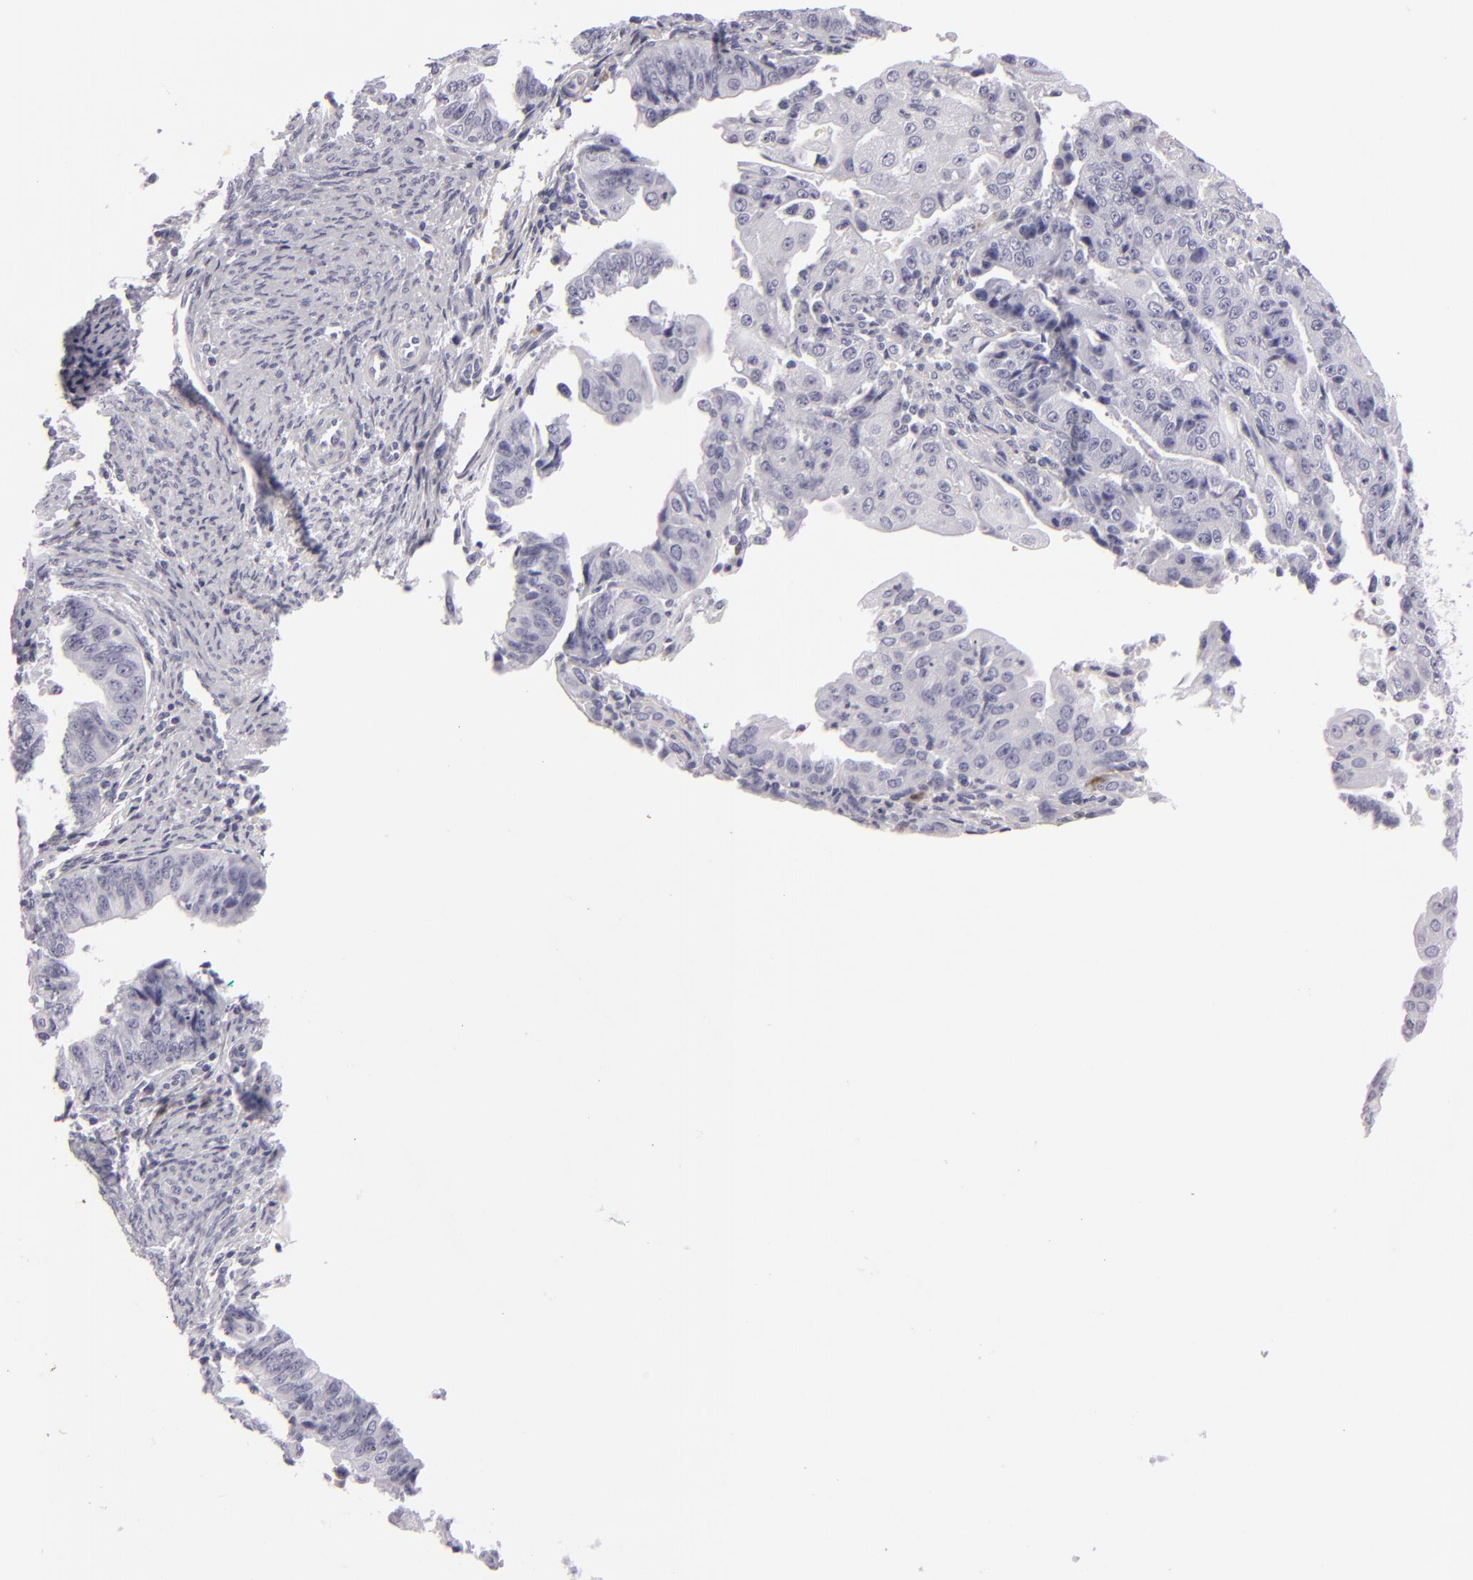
{"staining": {"intensity": "negative", "quantity": "none", "location": "none"}, "tissue": "endometrial cancer", "cell_type": "Tumor cells", "image_type": "cancer", "snomed": [{"axis": "morphology", "description": "Adenocarcinoma, NOS"}, {"axis": "topography", "description": "Endometrium"}], "caption": "There is no significant staining in tumor cells of endometrial cancer.", "gene": "F13A1", "patient": {"sex": "female", "age": 56}}